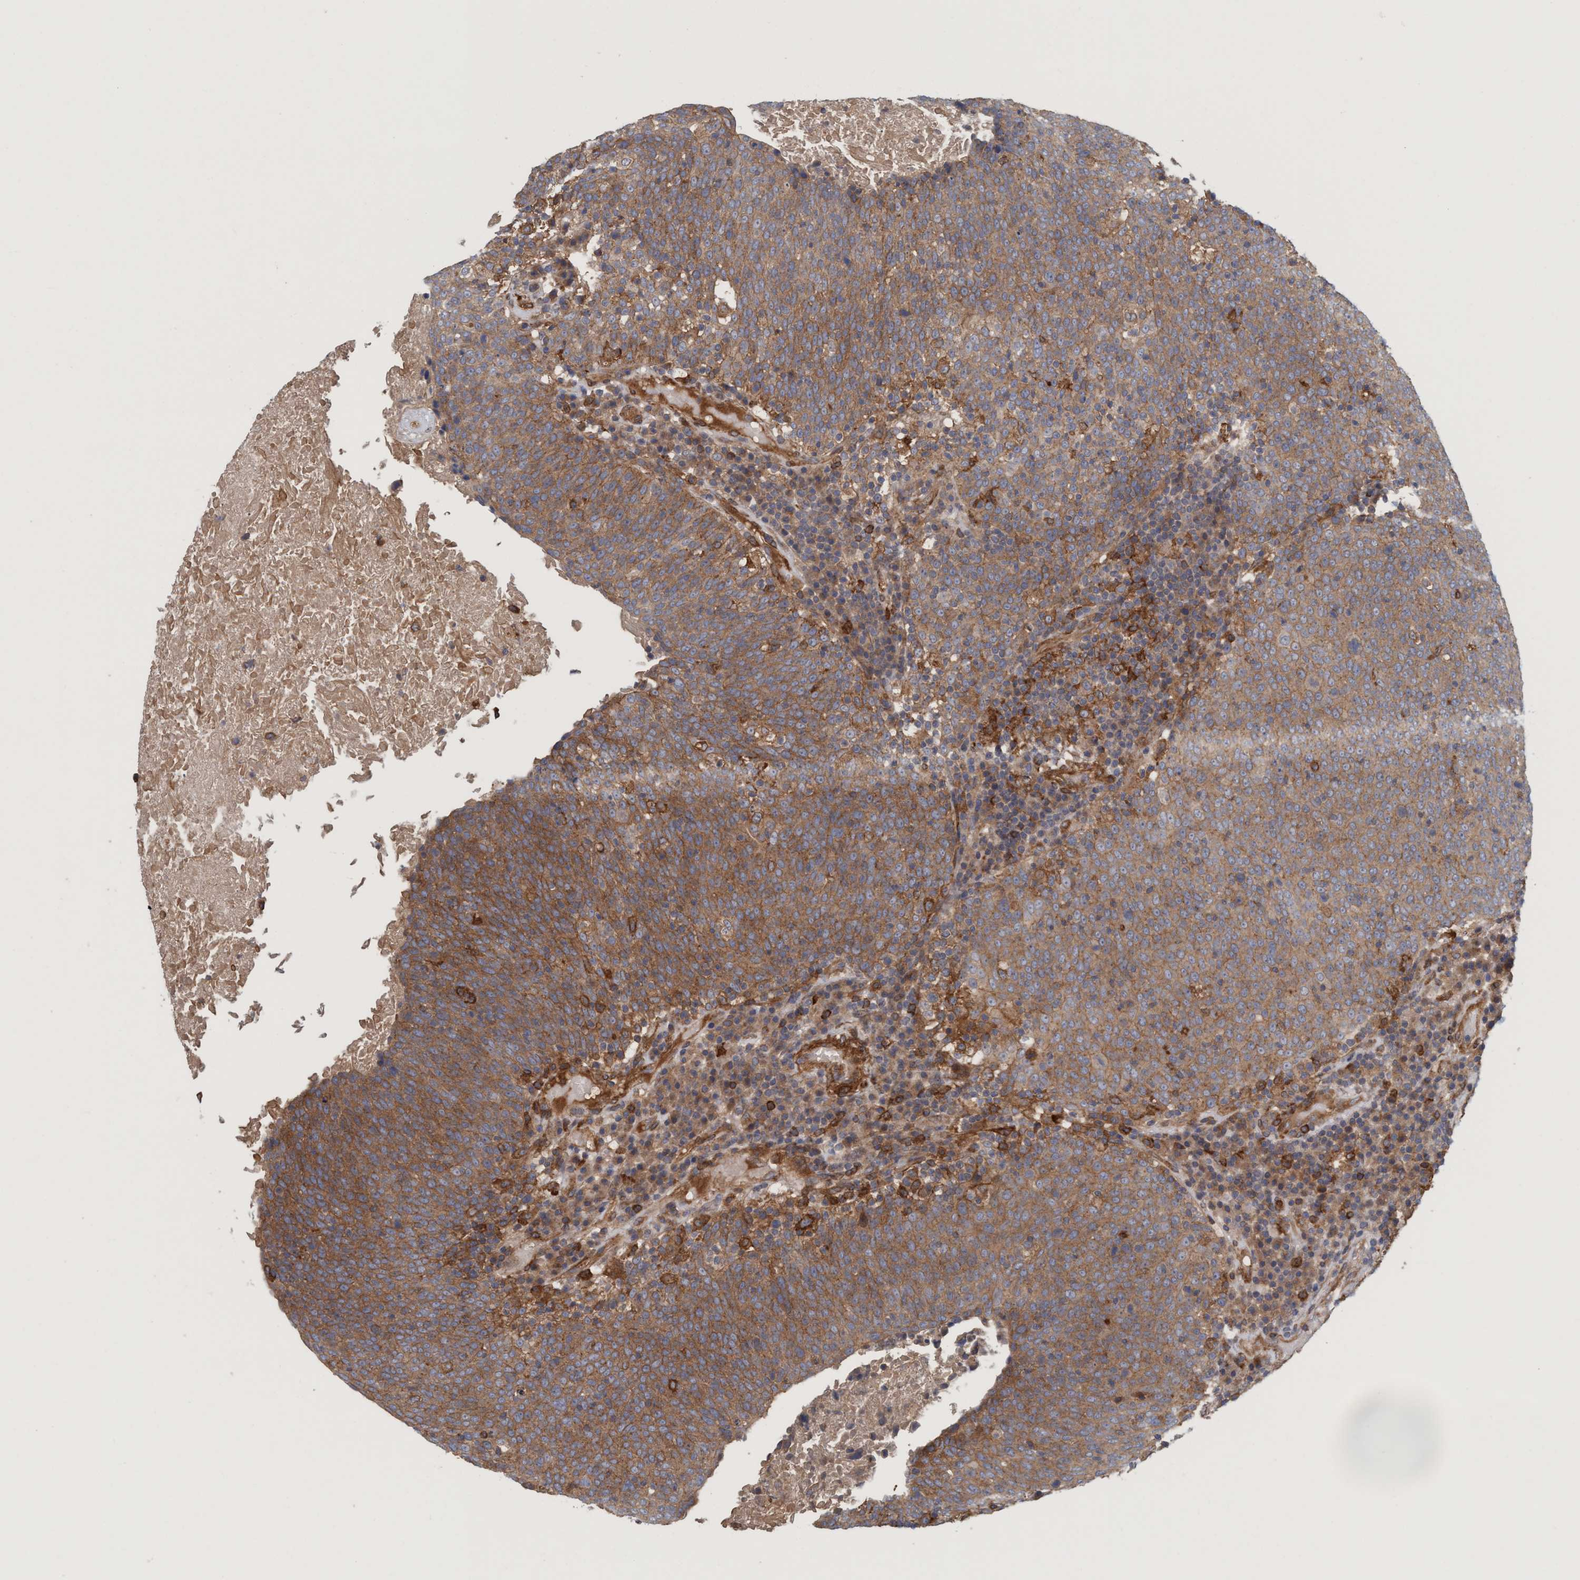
{"staining": {"intensity": "strong", "quantity": ">75%", "location": "cytoplasmic/membranous"}, "tissue": "head and neck cancer", "cell_type": "Tumor cells", "image_type": "cancer", "snomed": [{"axis": "morphology", "description": "Squamous cell carcinoma, NOS"}, {"axis": "morphology", "description": "Squamous cell carcinoma, metastatic, NOS"}, {"axis": "topography", "description": "Lymph node"}, {"axis": "topography", "description": "Head-Neck"}], "caption": "Head and neck cancer (squamous cell carcinoma) stained for a protein (brown) shows strong cytoplasmic/membranous positive positivity in about >75% of tumor cells.", "gene": "SPECC1", "patient": {"sex": "male", "age": 62}}